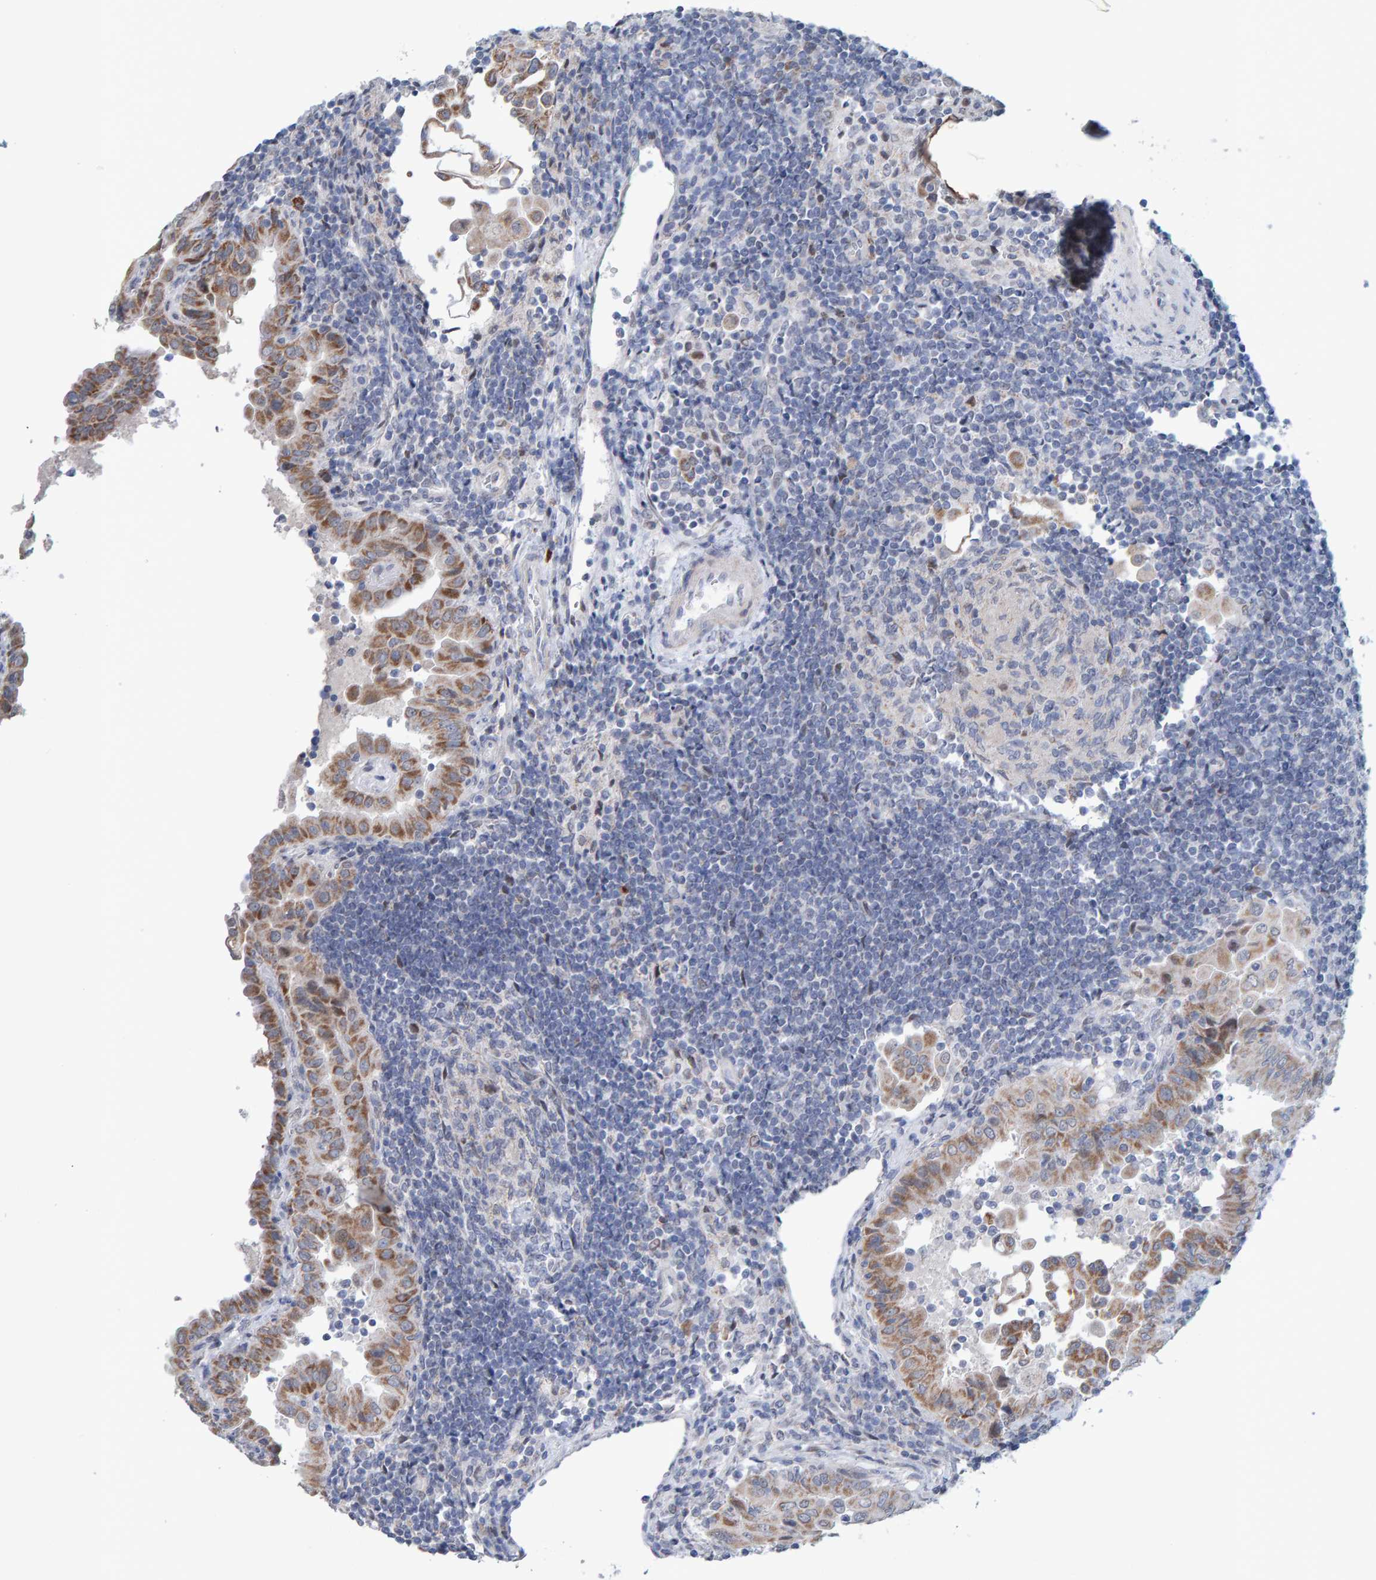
{"staining": {"intensity": "moderate", "quantity": ">75%", "location": "cytoplasmic/membranous"}, "tissue": "thyroid cancer", "cell_type": "Tumor cells", "image_type": "cancer", "snomed": [{"axis": "morphology", "description": "Papillary adenocarcinoma, NOS"}, {"axis": "topography", "description": "Thyroid gland"}], "caption": "Immunohistochemical staining of human thyroid papillary adenocarcinoma shows medium levels of moderate cytoplasmic/membranous protein expression in approximately >75% of tumor cells.", "gene": "USP43", "patient": {"sex": "male", "age": 33}}